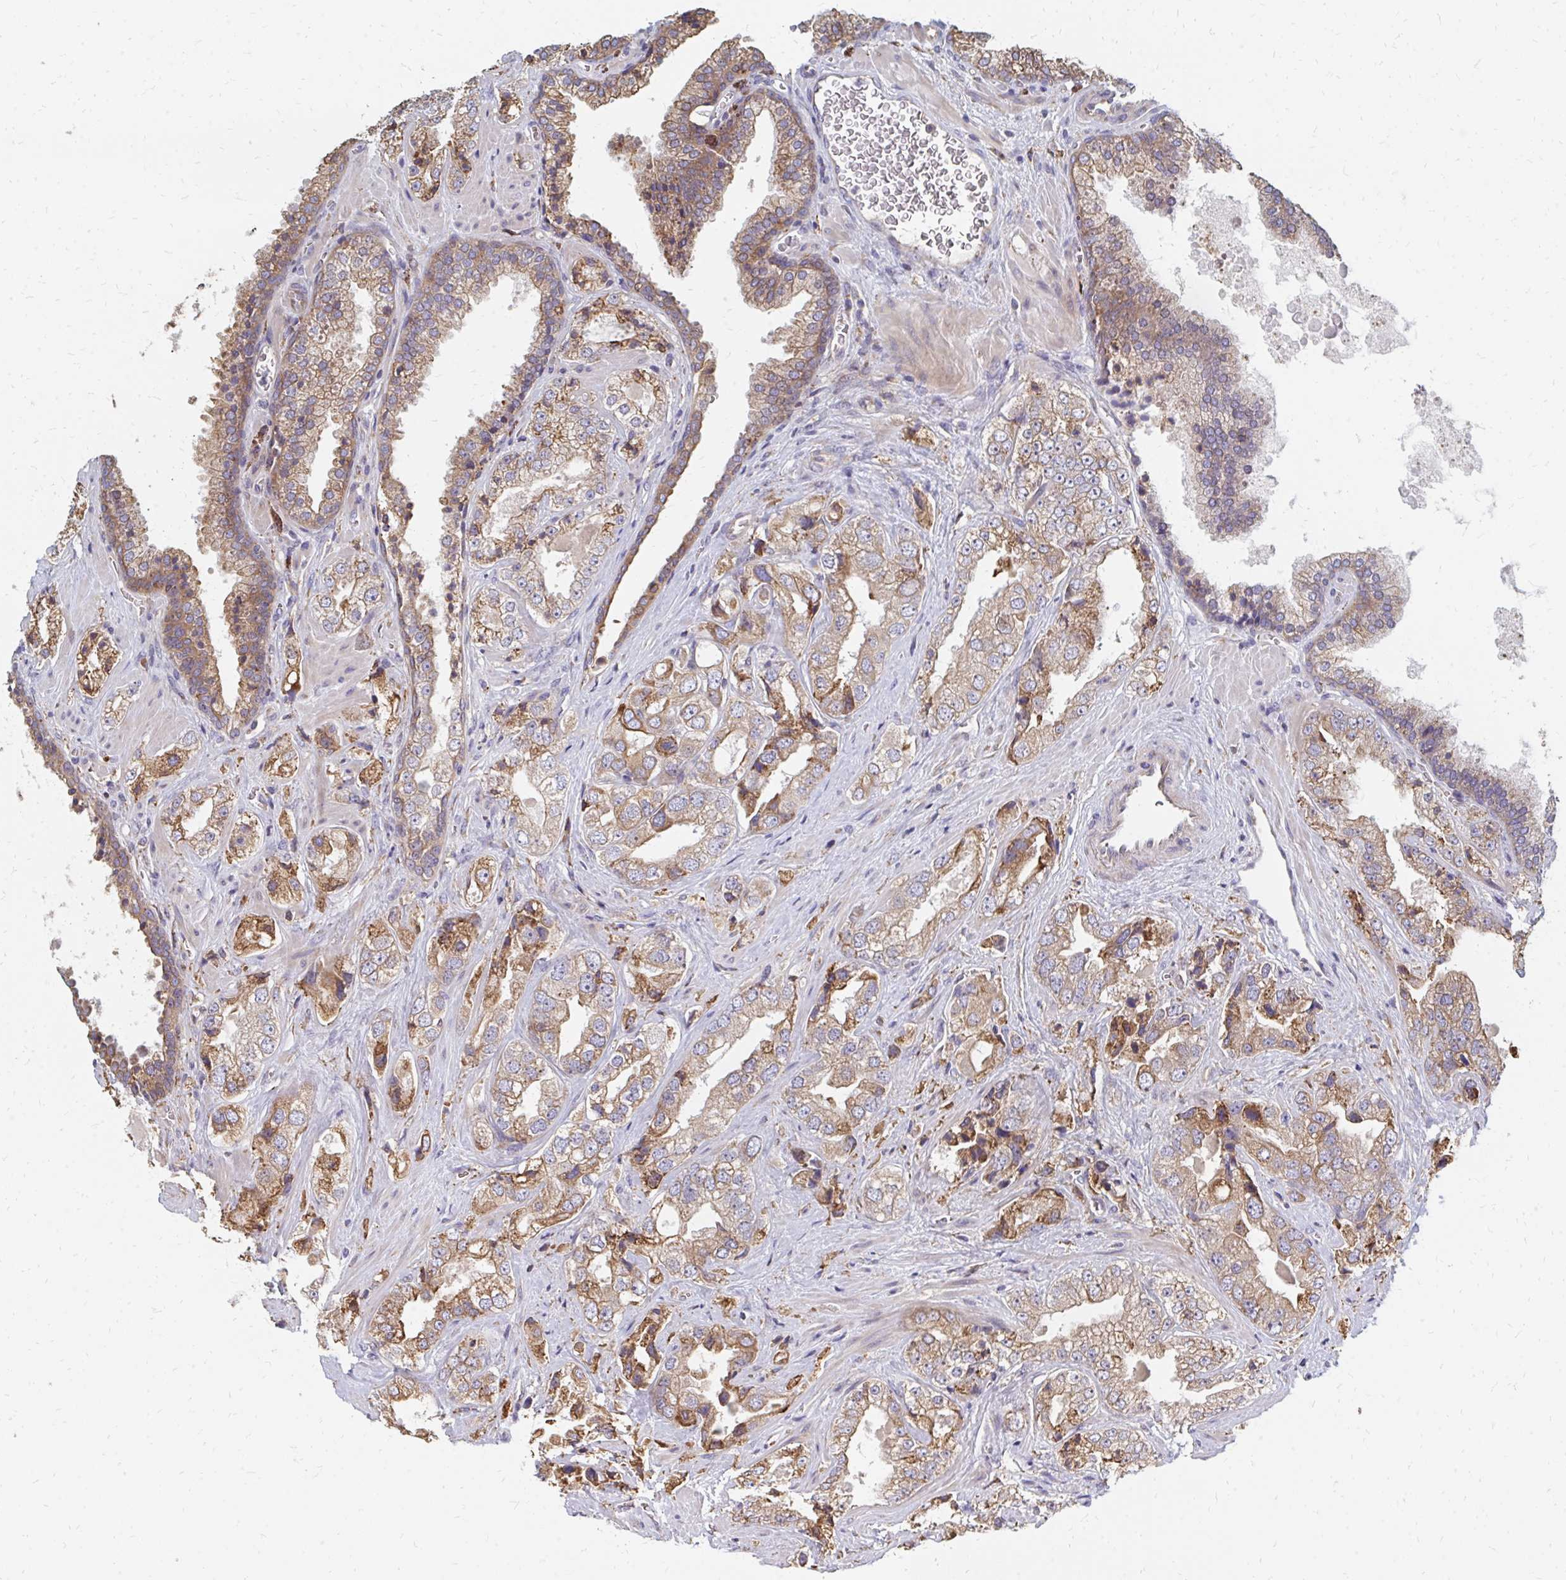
{"staining": {"intensity": "moderate", "quantity": ">75%", "location": "cytoplasmic/membranous"}, "tissue": "prostate cancer", "cell_type": "Tumor cells", "image_type": "cancer", "snomed": [{"axis": "morphology", "description": "Adenocarcinoma, High grade"}, {"axis": "topography", "description": "Prostate"}], "caption": "DAB (3,3'-diaminobenzidine) immunohistochemical staining of prostate cancer (high-grade adenocarcinoma) shows moderate cytoplasmic/membranous protein expression in approximately >75% of tumor cells. (IHC, brightfield microscopy, high magnification).", "gene": "PPP1R13L", "patient": {"sex": "male", "age": 67}}